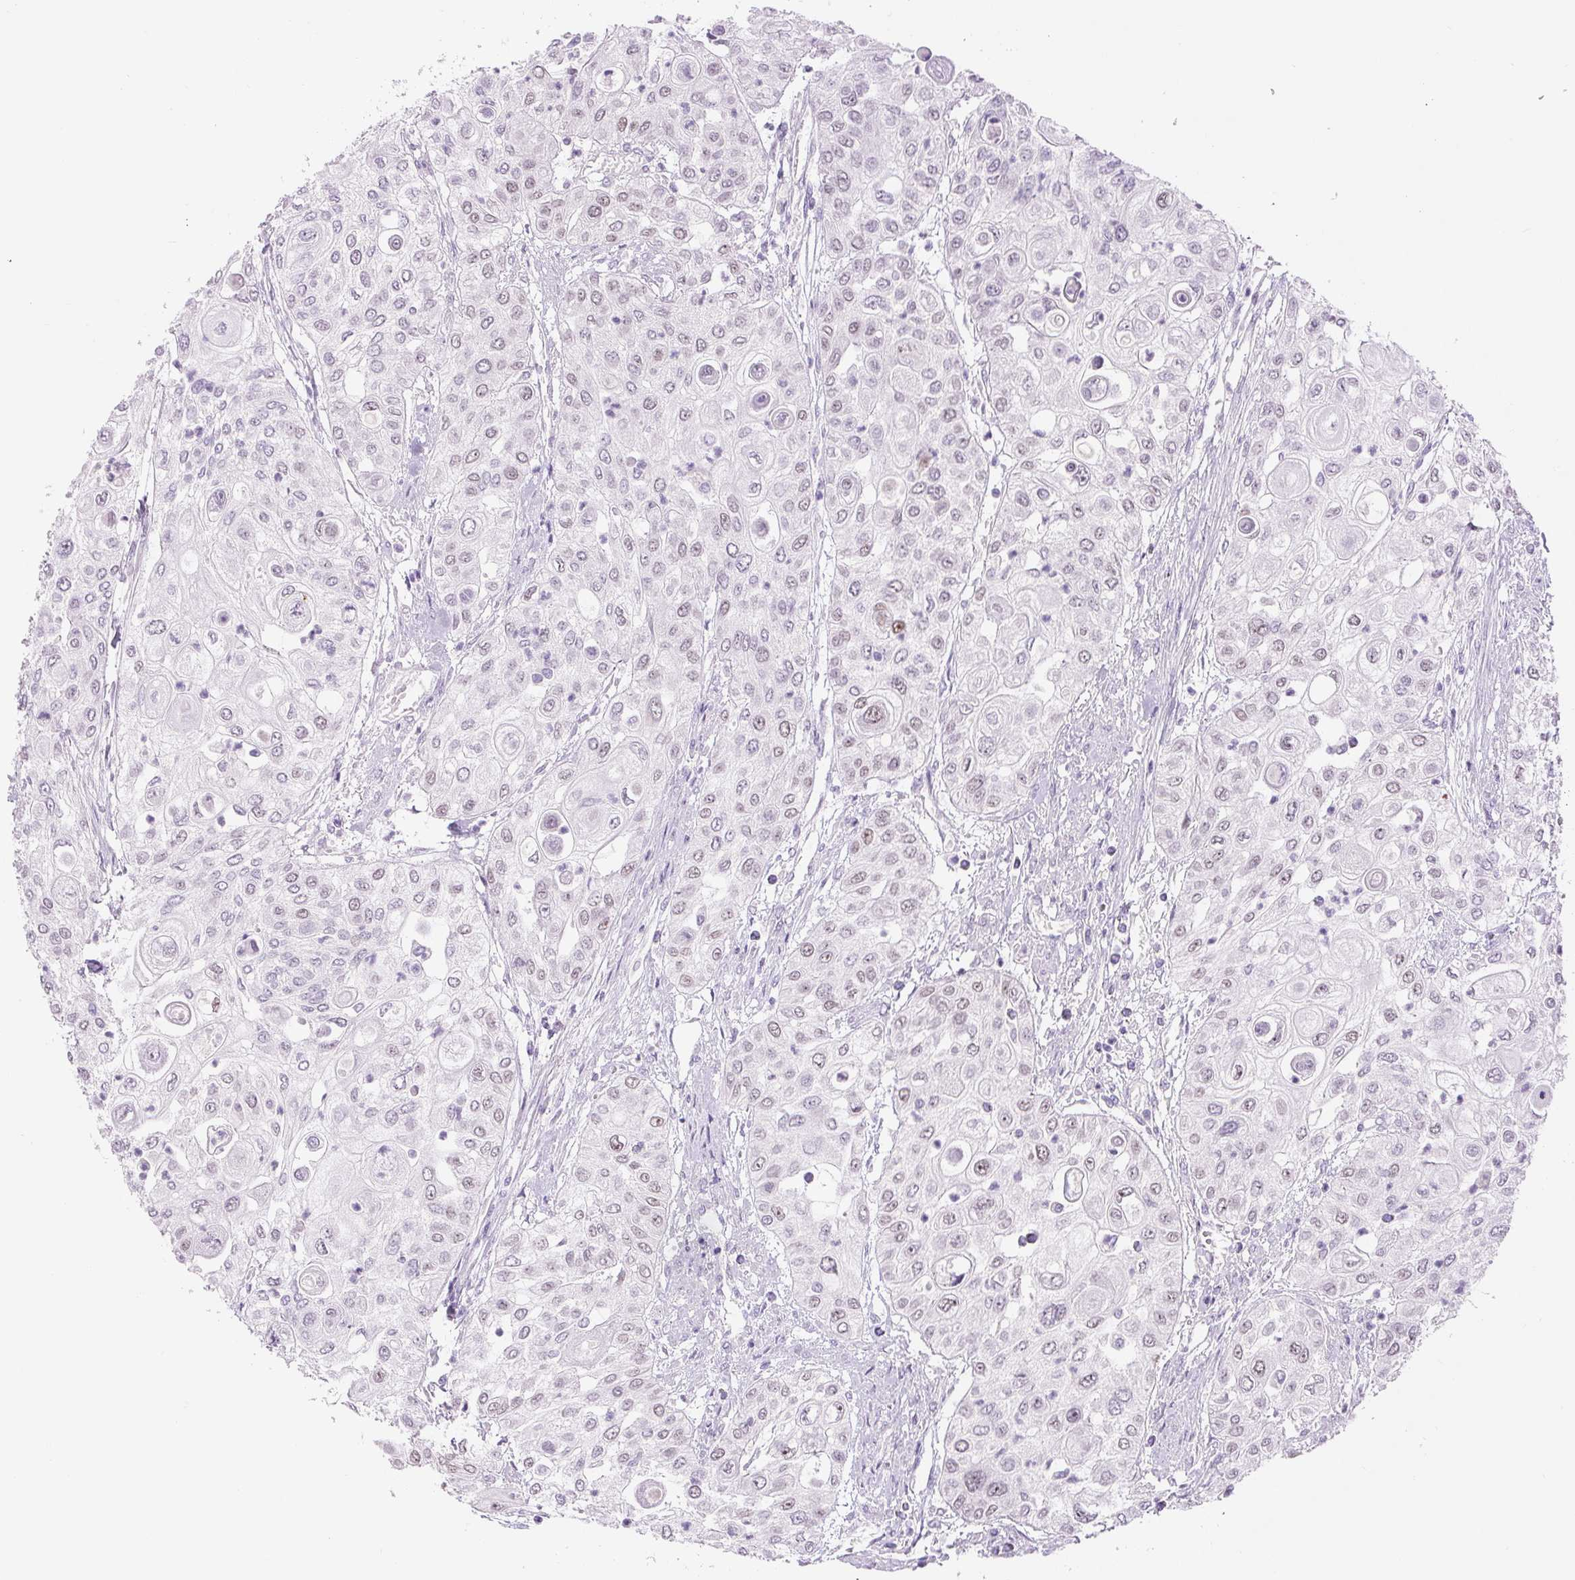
{"staining": {"intensity": "weak", "quantity": "25%-75%", "location": "nuclear"}, "tissue": "urothelial cancer", "cell_type": "Tumor cells", "image_type": "cancer", "snomed": [{"axis": "morphology", "description": "Urothelial carcinoma, High grade"}, {"axis": "topography", "description": "Urinary bladder"}], "caption": "Brown immunohistochemical staining in human urothelial cancer reveals weak nuclear positivity in approximately 25%-75% of tumor cells.", "gene": "SIX1", "patient": {"sex": "female", "age": 79}}